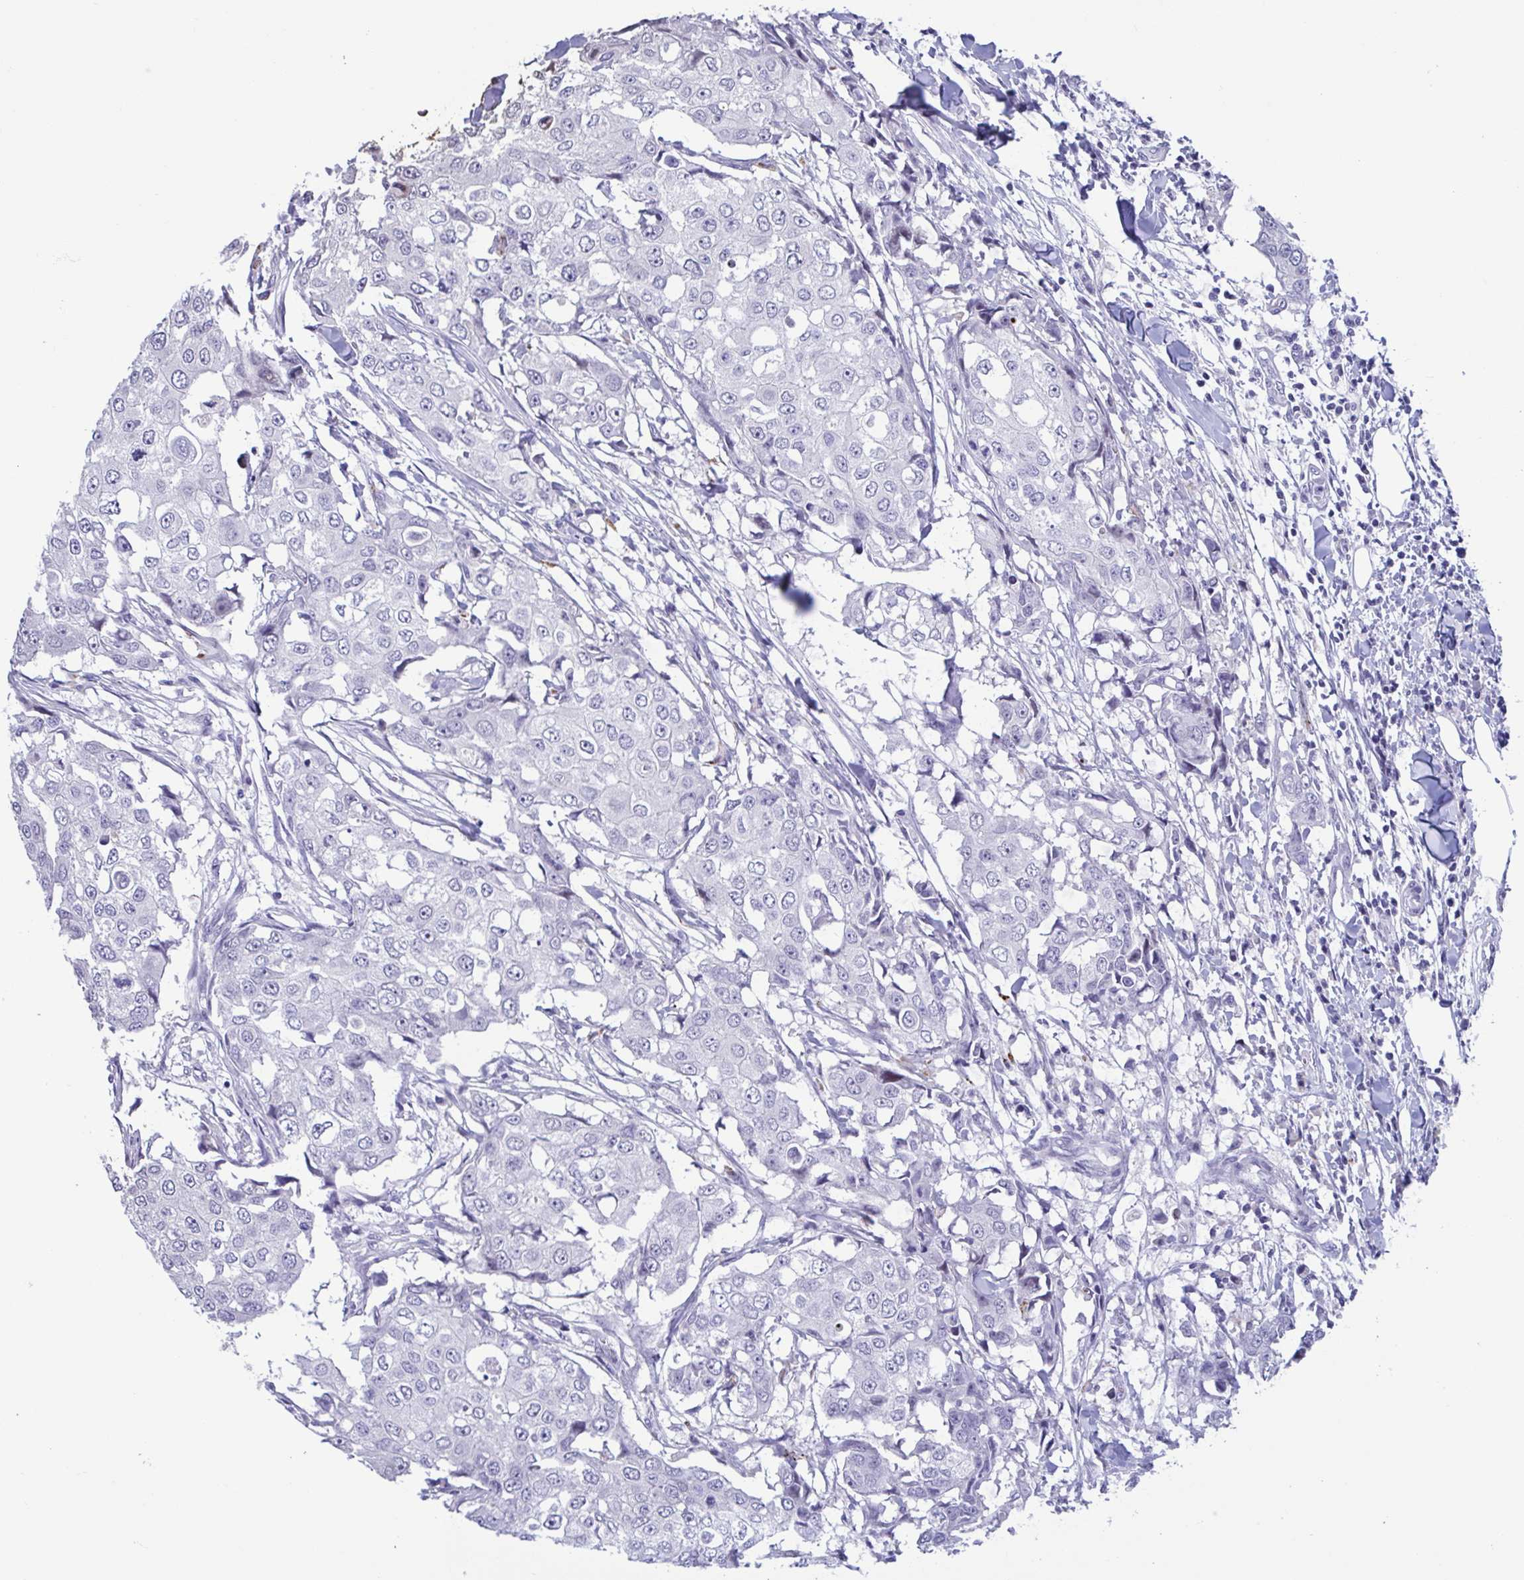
{"staining": {"intensity": "negative", "quantity": "none", "location": "none"}, "tissue": "breast cancer", "cell_type": "Tumor cells", "image_type": "cancer", "snomed": [{"axis": "morphology", "description": "Duct carcinoma"}, {"axis": "topography", "description": "Breast"}], "caption": "Human breast cancer (intraductal carcinoma) stained for a protein using immunohistochemistry reveals no staining in tumor cells.", "gene": "PERM1", "patient": {"sex": "female", "age": 27}}